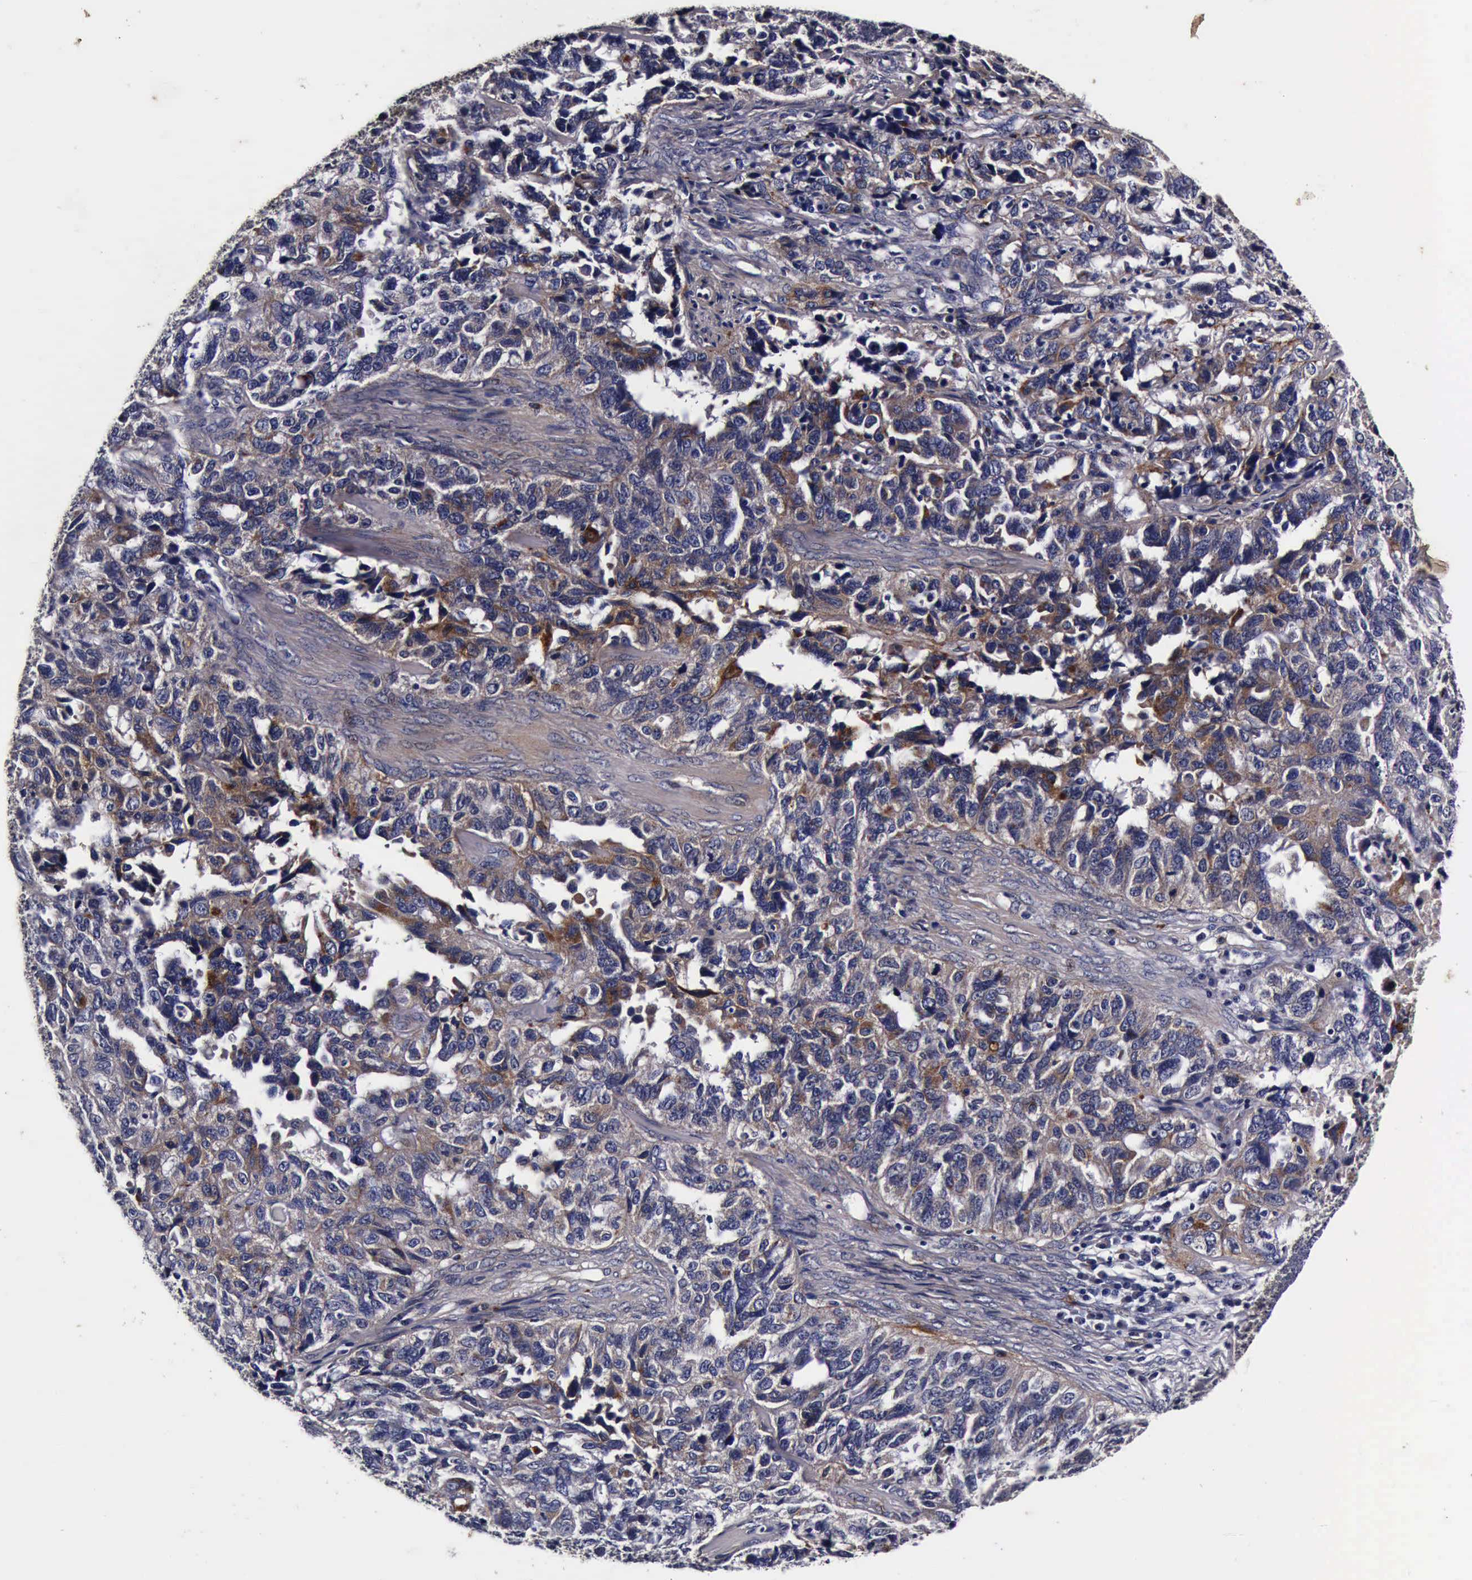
{"staining": {"intensity": "weak", "quantity": "25%-75%", "location": "cytoplasmic/membranous"}, "tissue": "ovarian cancer", "cell_type": "Tumor cells", "image_type": "cancer", "snomed": [{"axis": "morphology", "description": "Cystadenocarcinoma, serous, NOS"}, {"axis": "topography", "description": "Ovary"}], "caption": "Tumor cells display weak cytoplasmic/membranous expression in approximately 25%-75% of cells in ovarian cancer.", "gene": "CST3", "patient": {"sex": "female", "age": 82}}